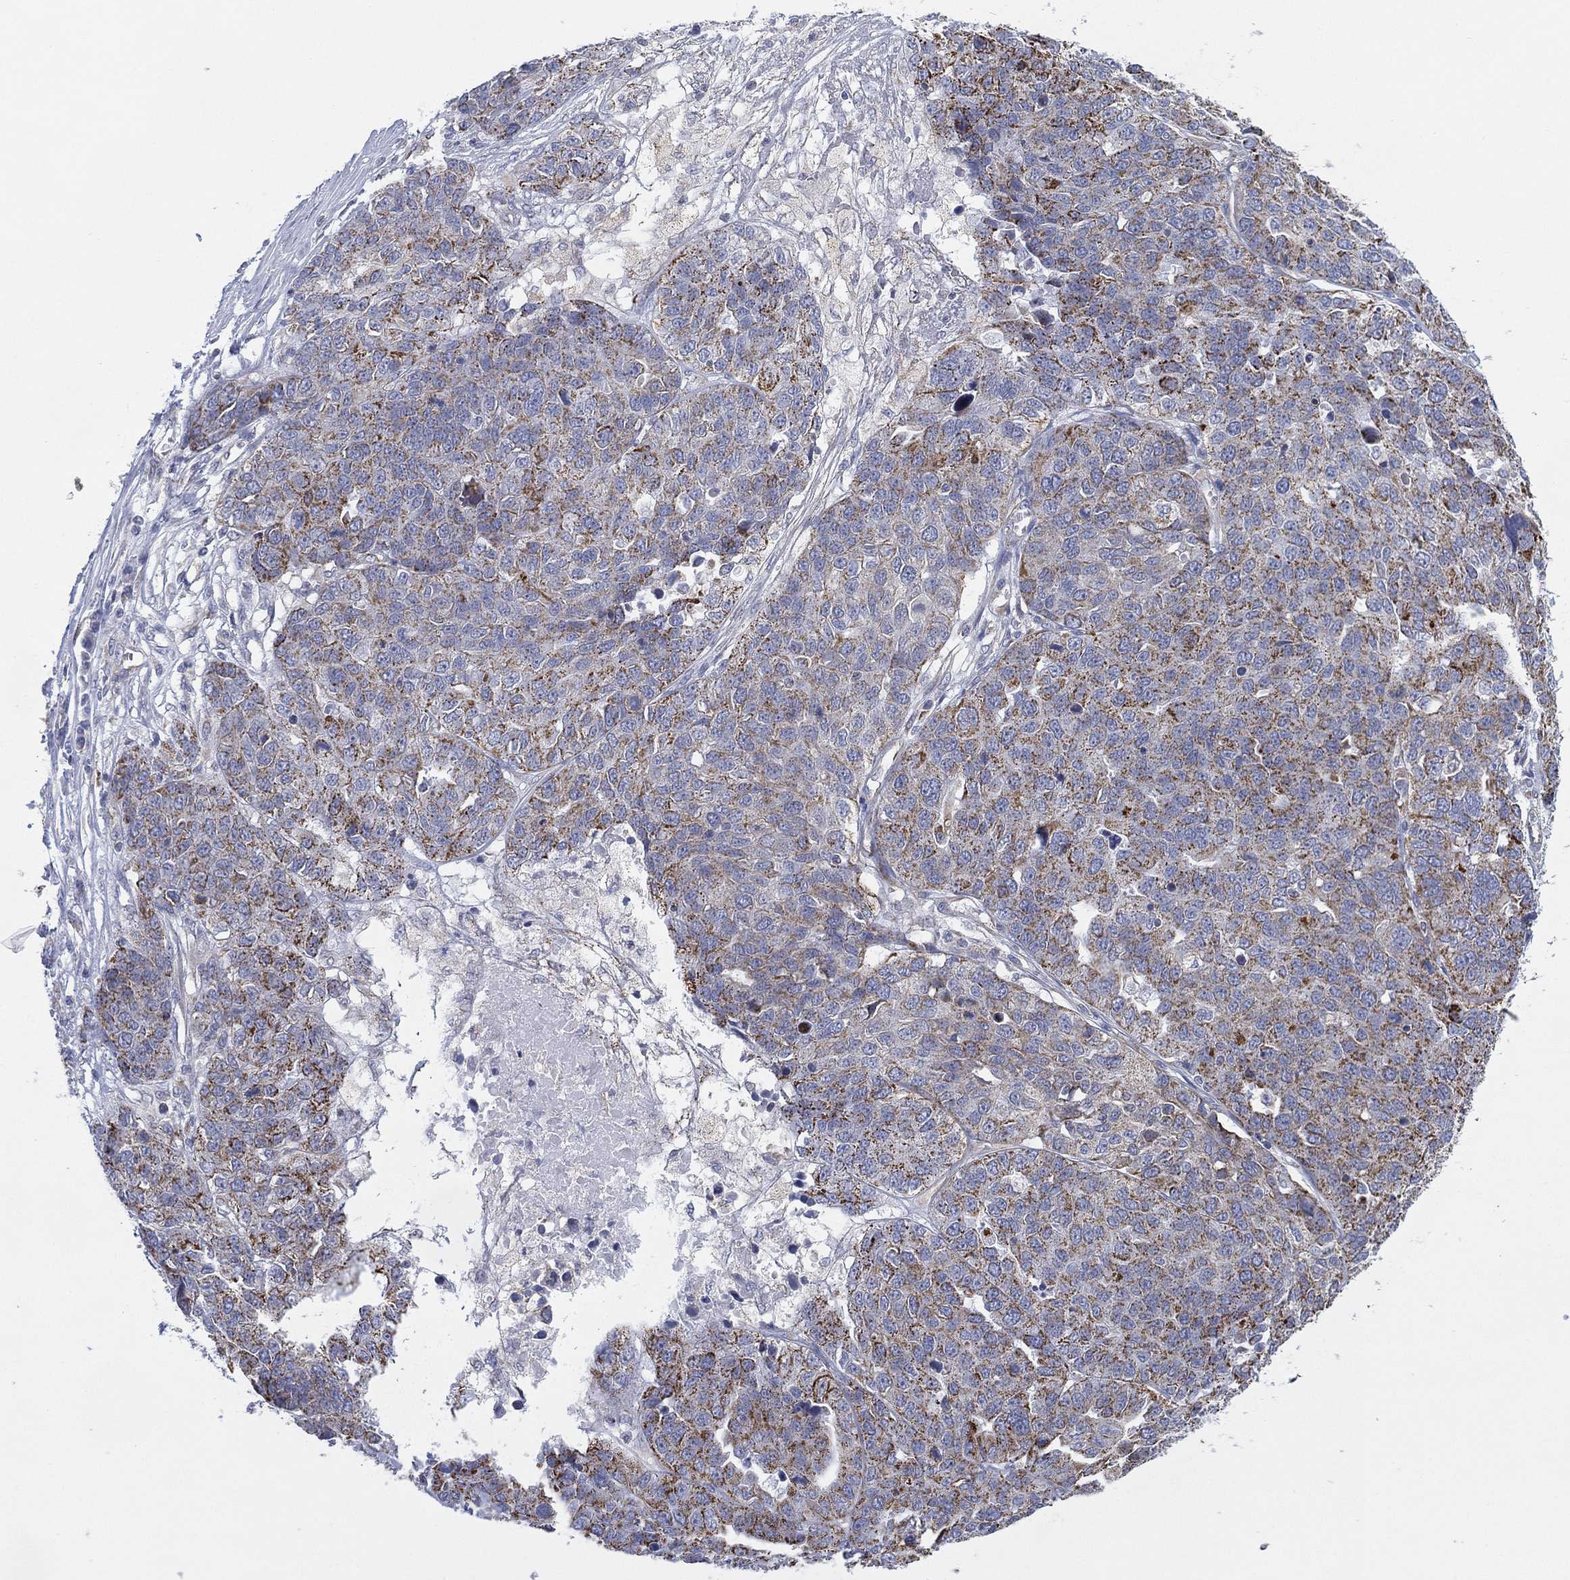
{"staining": {"intensity": "moderate", "quantity": "25%-75%", "location": "cytoplasmic/membranous"}, "tissue": "ovarian cancer", "cell_type": "Tumor cells", "image_type": "cancer", "snomed": [{"axis": "morphology", "description": "Cystadenocarcinoma, serous, NOS"}, {"axis": "topography", "description": "Ovary"}], "caption": "Immunohistochemical staining of human ovarian cancer (serous cystadenocarcinoma) shows moderate cytoplasmic/membranous protein expression in approximately 25%-75% of tumor cells.", "gene": "INA", "patient": {"sex": "female", "age": 87}}